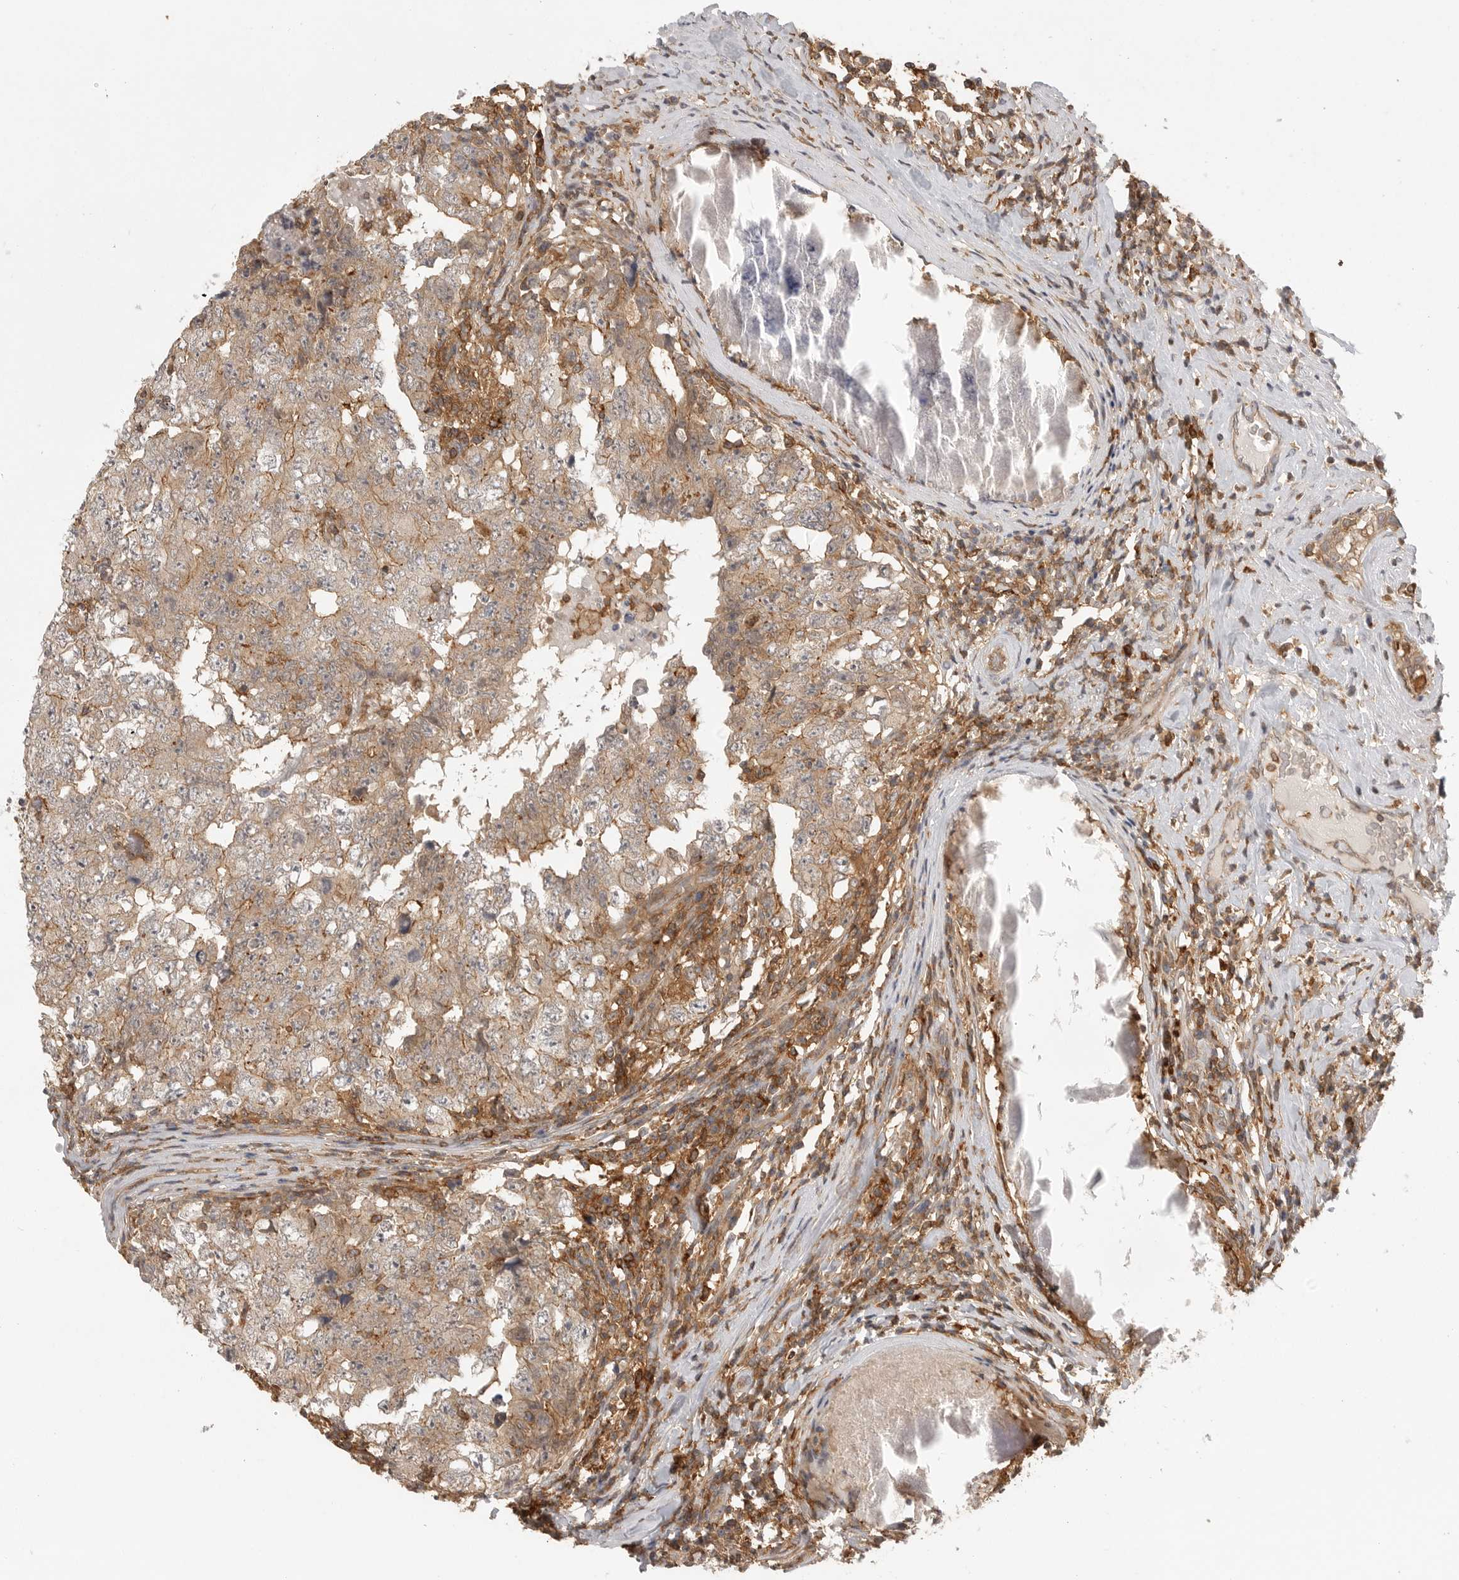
{"staining": {"intensity": "weak", "quantity": ">75%", "location": "cytoplasmic/membranous"}, "tissue": "testis cancer", "cell_type": "Tumor cells", "image_type": "cancer", "snomed": [{"axis": "morphology", "description": "Carcinoma, Embryonal, NOS"}, {"axis": "topography", "description": "Testis"}], "caption": "This image exhibits testis embryonal carcinoma stained with immunohistochemistry (IHC) to label a protein in brown. The cytoplasmic/membranous of tumor cells show weak positivity for the protein. Nuclei are counter-stained blue.", "gene": "DBNL", "patient": {"sex": "male", "age": 26}}